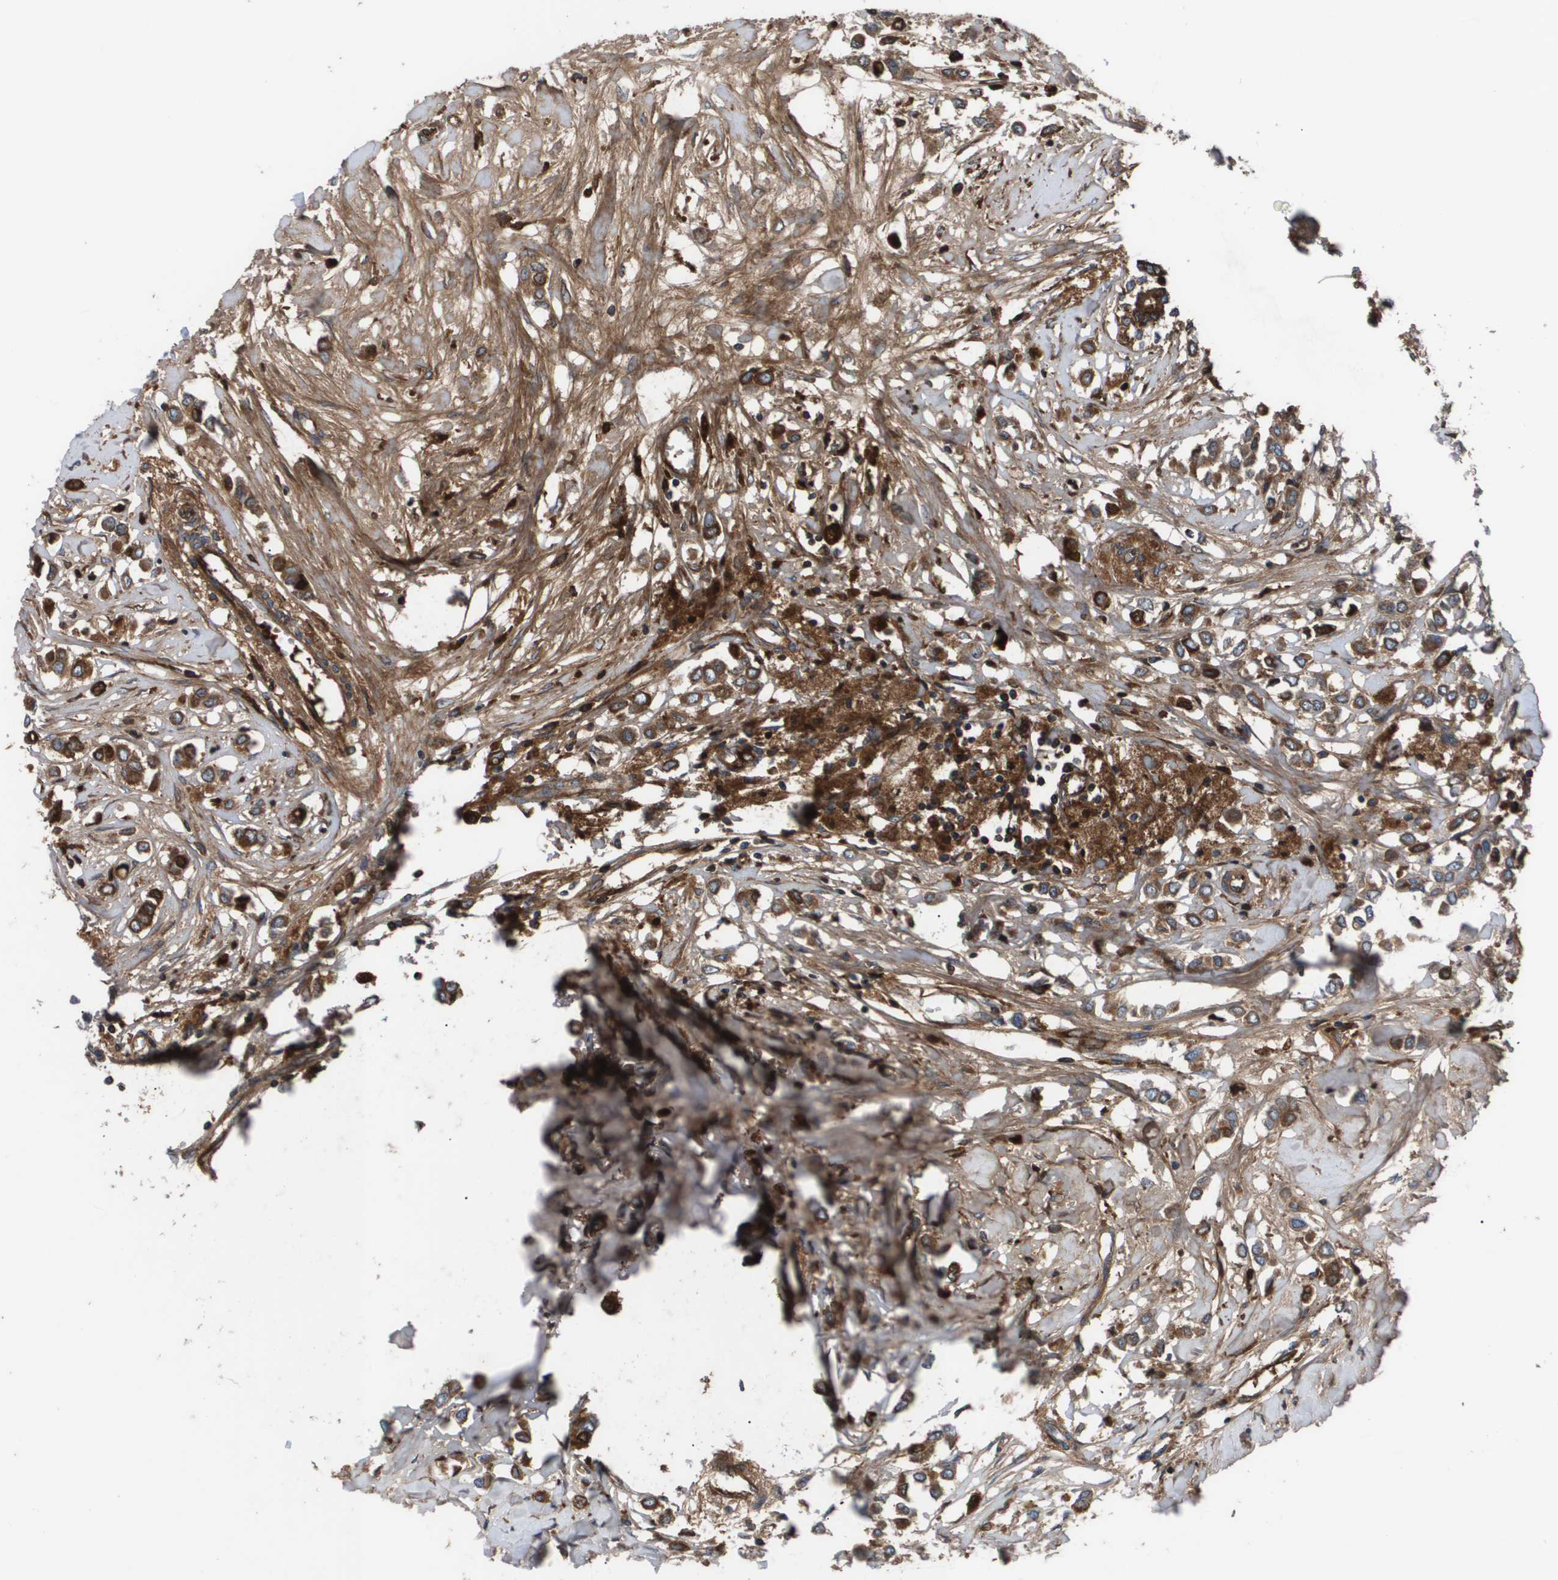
{"staining": {"intensity": "moderate", "quantity": ">75%", "location": "cytoplasmic/membranous"}, "tissue": "breast cancer", "cell_type": "Tumor cells", "image_type": "cancer", "snomed": [{"axis": "morphology", "description": "Lobular carcinoma"}, {"axis": "topography", "description": "Breast"}], "caption": "This image displays immunohistochemistry (IHC) staining of breast cancer (lobular carcinoma), with medium moderate cytoplasmic/membranous staining in about >75% of tumor cells.", "gene": "SERPINA6", "patient": {"sex": "female", "age": 51}}